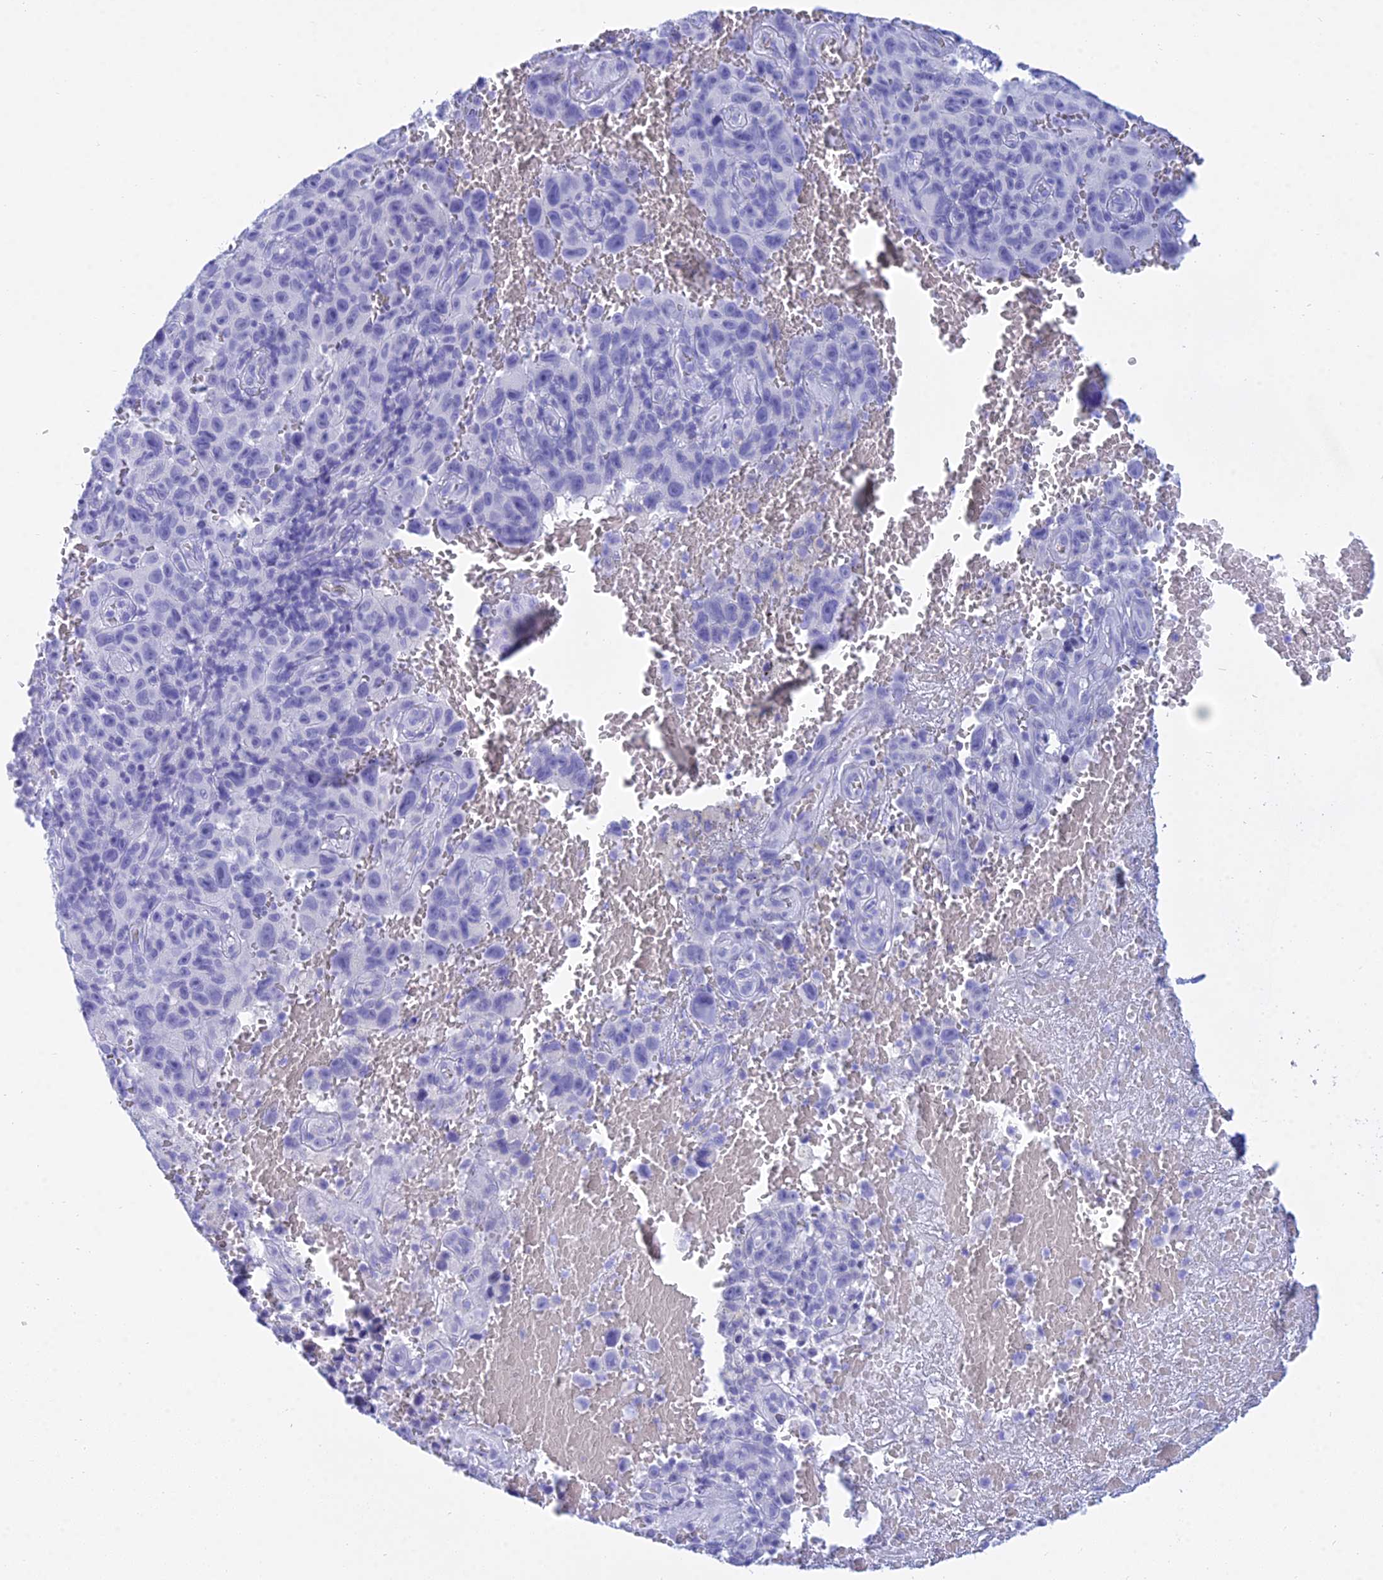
{"staining": {"intensity": "negative", "quantity": "none", "location": "none"}, "tissue": "melanoma", "cell_type": "Tumor cells", "image_type": "cancer", "snomed": [{"axis": "morphology", "description": "Malignant melanoma, NOS"}, {"axis": "topography", "description": "Skin"}], "caption": "Micrograph shows no significant protein expression in tumor cells of melanoma.", "gene": "PATE4", "patient": {"sex": "female", "age": 82}}